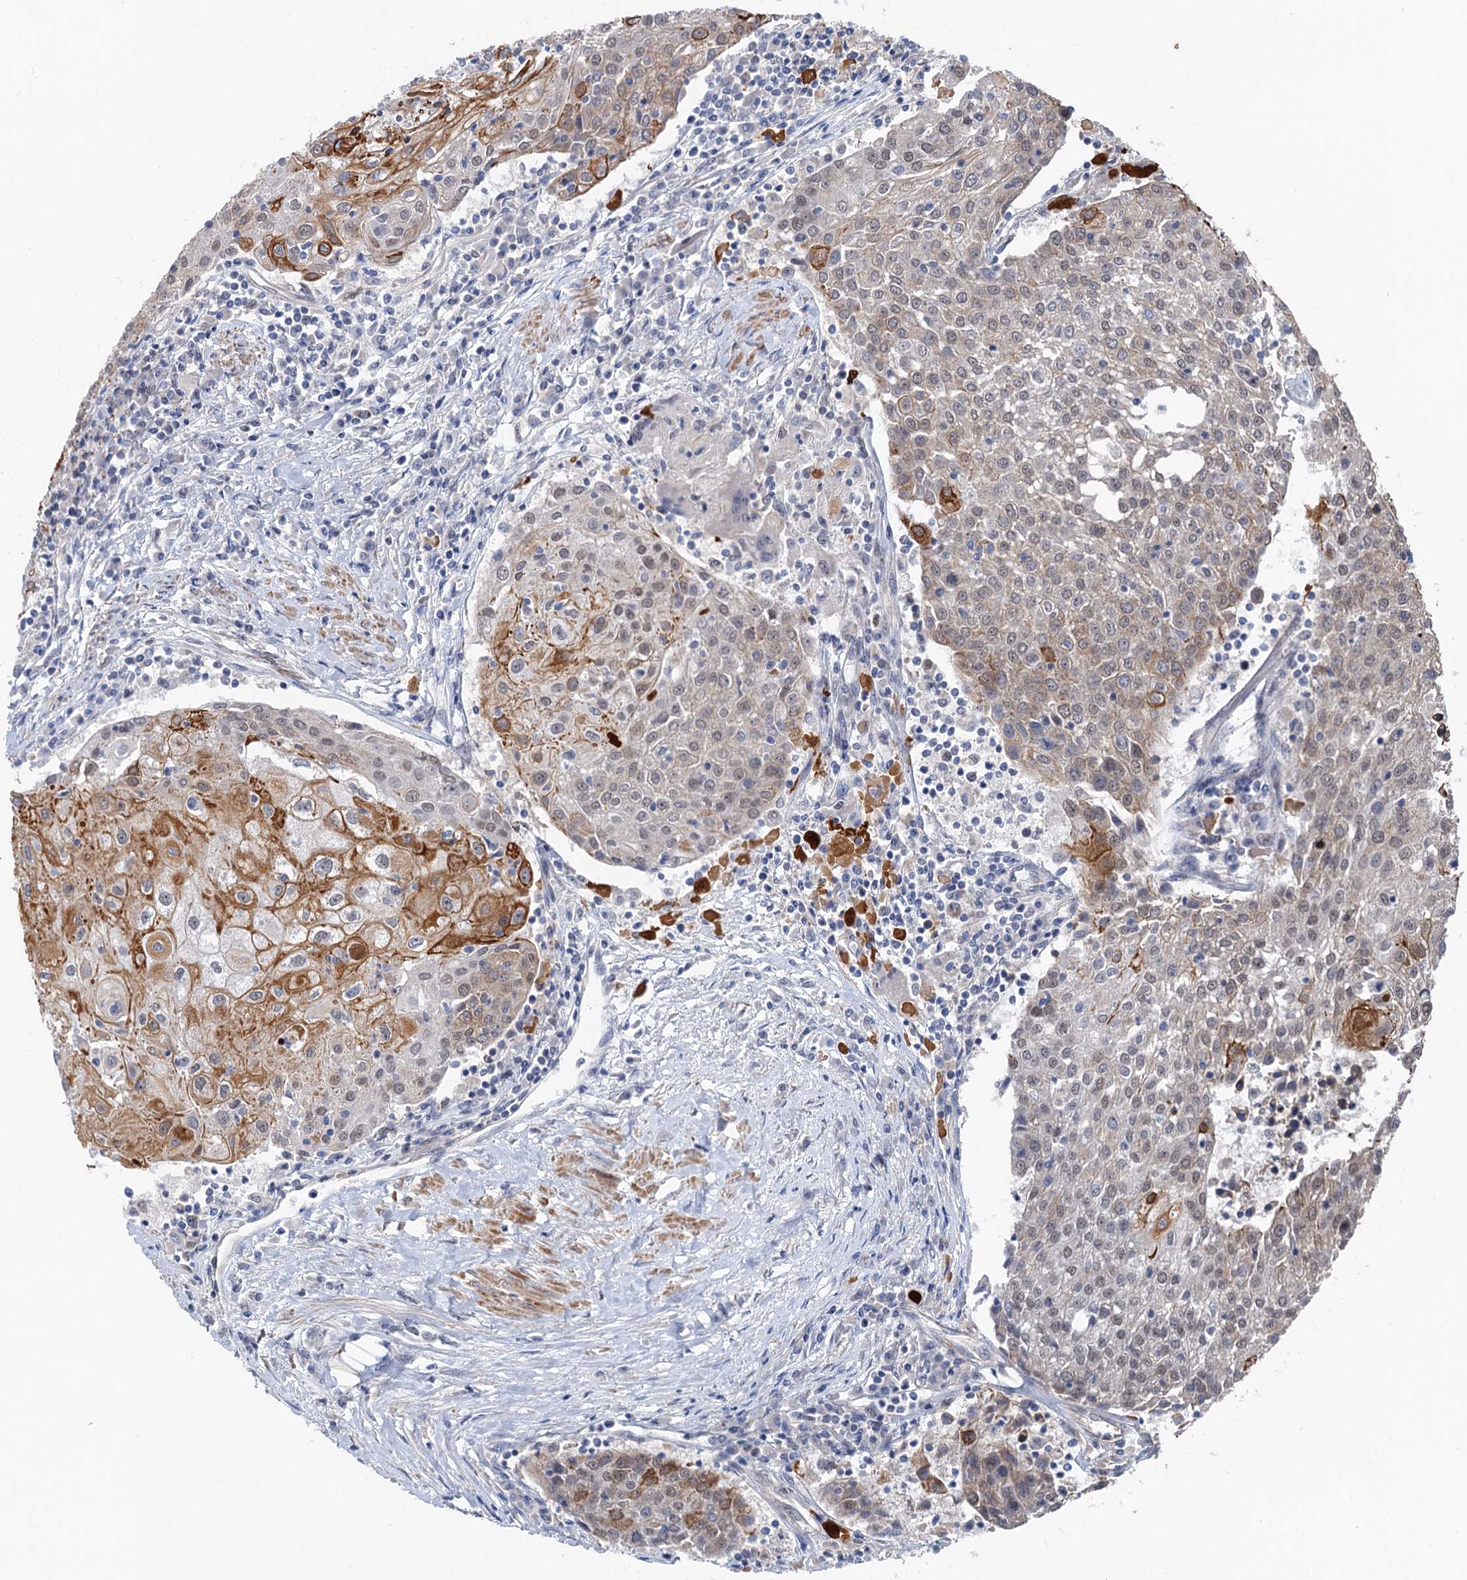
{"staining": {"intensity": "moderate", "quantity": "<25%", "location": "cytoplasmic/membranous"}, "tissue": "urothelial cancer", "cell_type": "Tumor cells", "image_type": "cancer", "snomed": [{"axis": "morphology", "description": "Urothelial carcinoma, High grade"}, {"axis": "topography", "description": "Urinary bladder"}], "caption": "Immunohistochemistry (DAB (3,3'-diaminobenzidine)) staining of human high-grade urothelial carcinoma exhibits moderate cytoplasmic/membranous protein expression in about <25% of tumor cells.", "gene": "TTC31", "patient": {"sex": "female", "age": 85}}